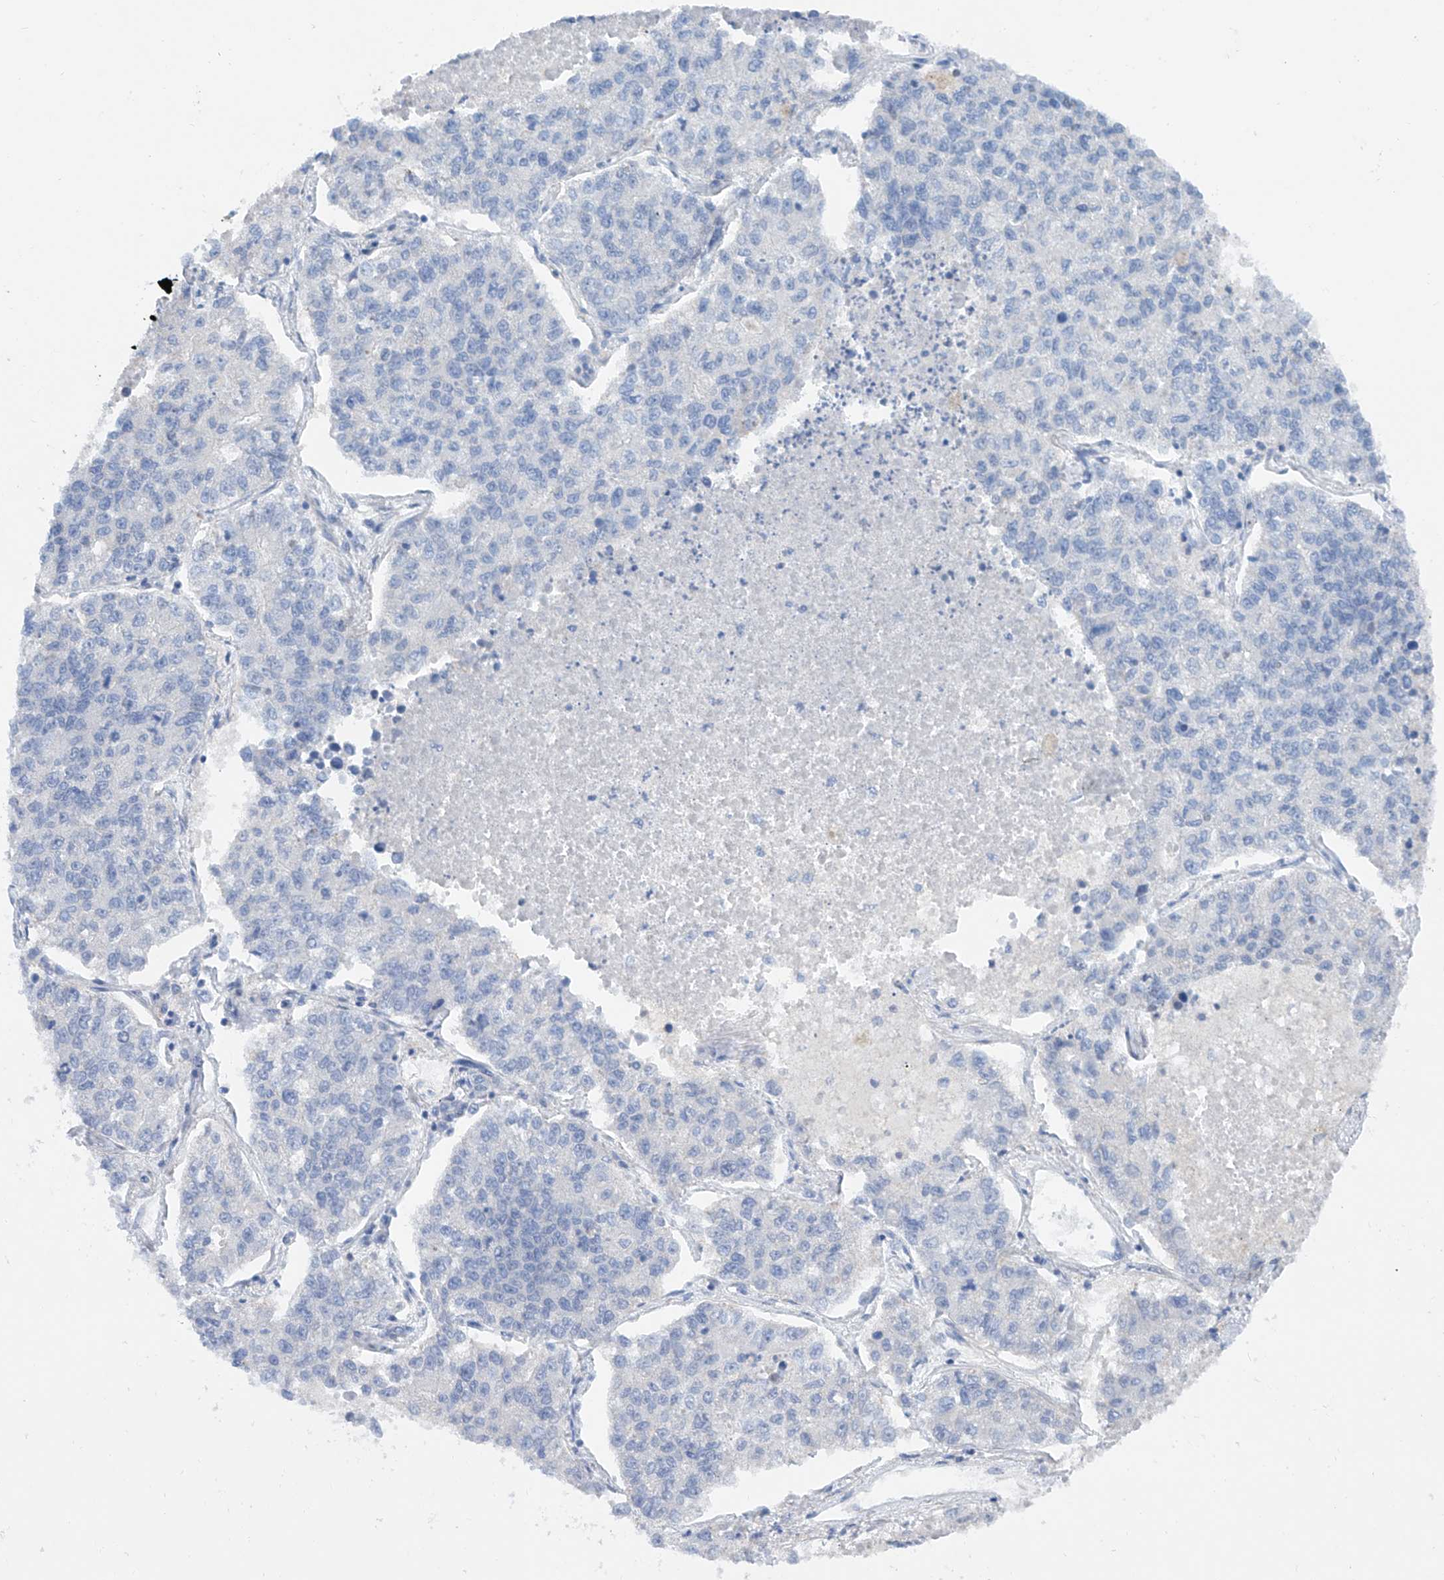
{"staining": {"intensity": "negative", "quantity": "none", "location": "none"}, "tissue": "lung cancer", "cell_type": "Tumor cells", "image_type": "cancer", "snomed": [{"axis": "morphology", "description": "Adenocarcinoma, NOS"}, {"axis": "topography", "description": "Lung"}], "caption": "Tumor cells show no significant expression in lung adenocarcinoma.", "gene": "FUCA2", "patient": {"sex": "male", "age": 49}}